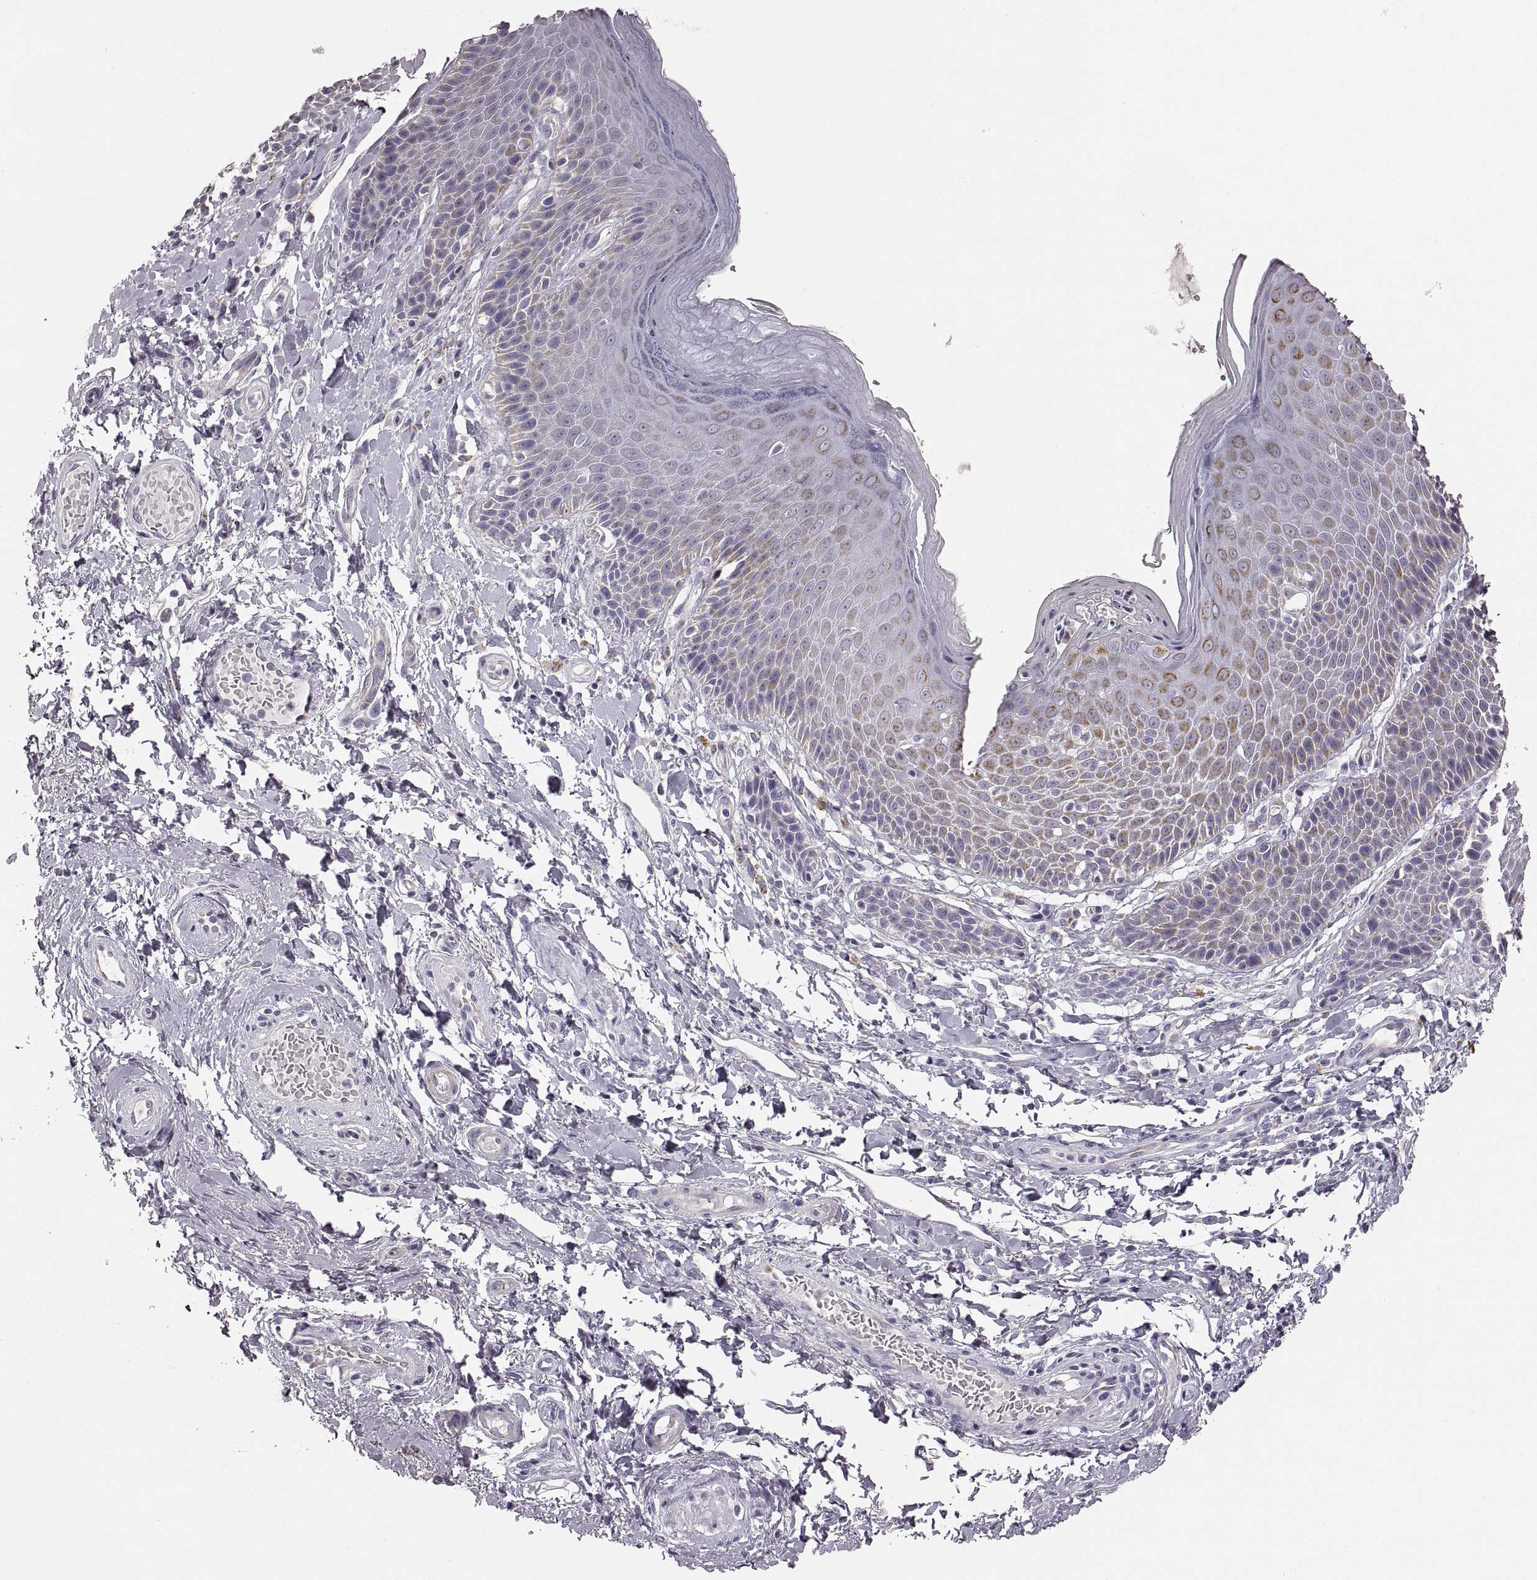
{"staining": {"intensity": "moderate", "quantity": "<25%", "location": "cytoplasmic/membranous"}, "tissue": "skin", "cell_type": "Epidermal cells", "image_type": "normal", "snomed": [{"axis": "morphology", "description": "Normal tissue, NOS"}, {"axis": "topography", "description": "Anal"}, {"axis": "topography", "description": "Peripheral nerve tissue"}], "caption": "Immunohistochemistry image of normal skin: human skin stained using immunohistochemistry displays low levels of moderate protein expression localized specifically in the cytoplasmic/membranous of epidermal cells, appearing as a cytoplasmic/membranous brown color.", "gene": "RDH13", "patient": {"sex": "male", "age": 51}}